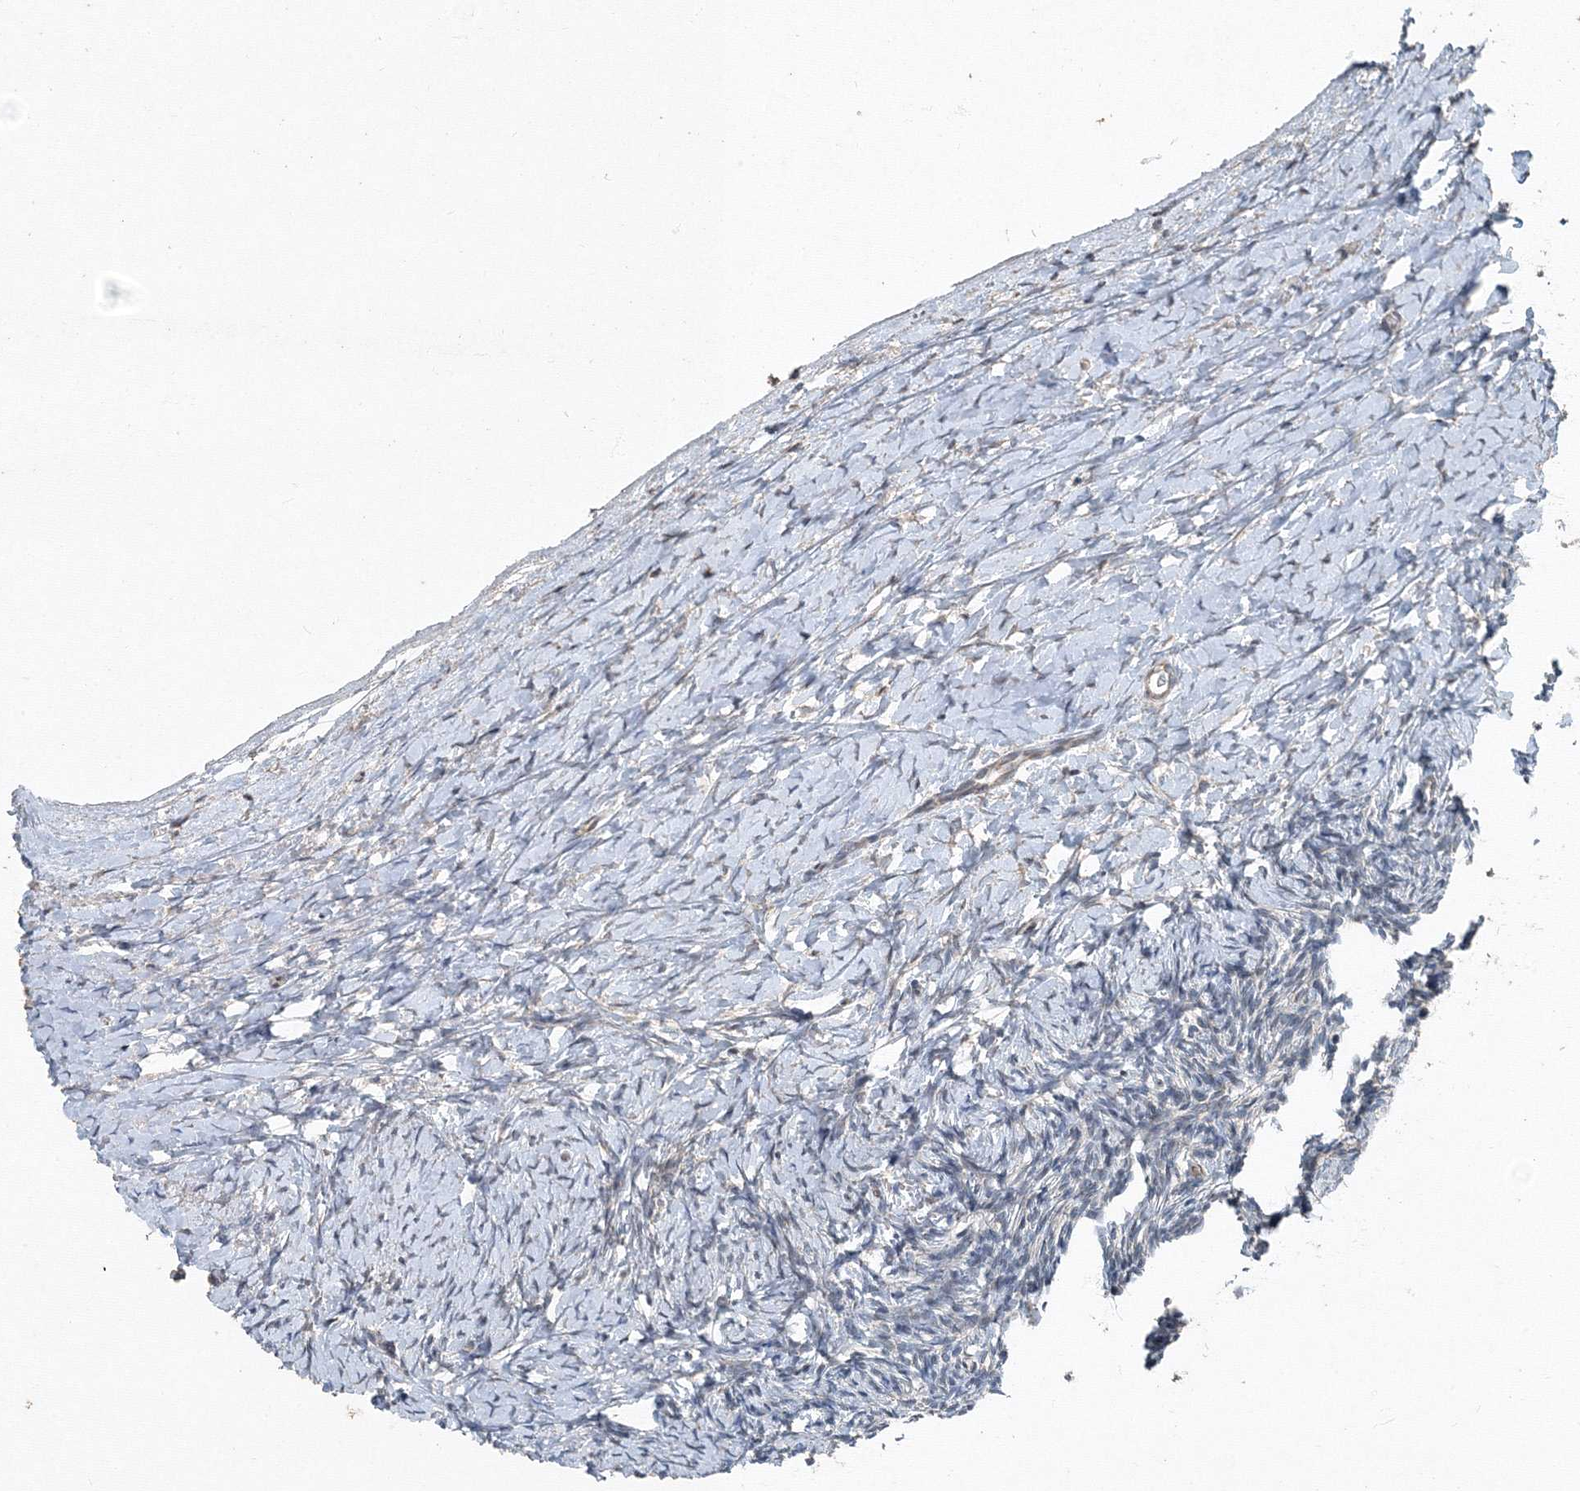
{"staining": {"intensity": "strong", "quantity": "25%-75%", "location": "cytoplasmic/membranous"}, "tissue": "ovary", "cell_type": "Follicle cells", "image_type": "normal", "snomed": [{"axis": "morphology", "description": "Normal tissue, NOS"}, {"axis": "morphology", "description": "Developmental malformation"}, {"axis": "topography", "description": "Ovary"}], "caption": "DAB (3,3'-diaminobenzidine) immunohistochemical staining of benign ovary displays strong cytoplasmic/membranous protein staining in approximately 25%-75% of follicle cells.", "gene": "AASDH", "patient": {"sex": "female", "age": 39}}